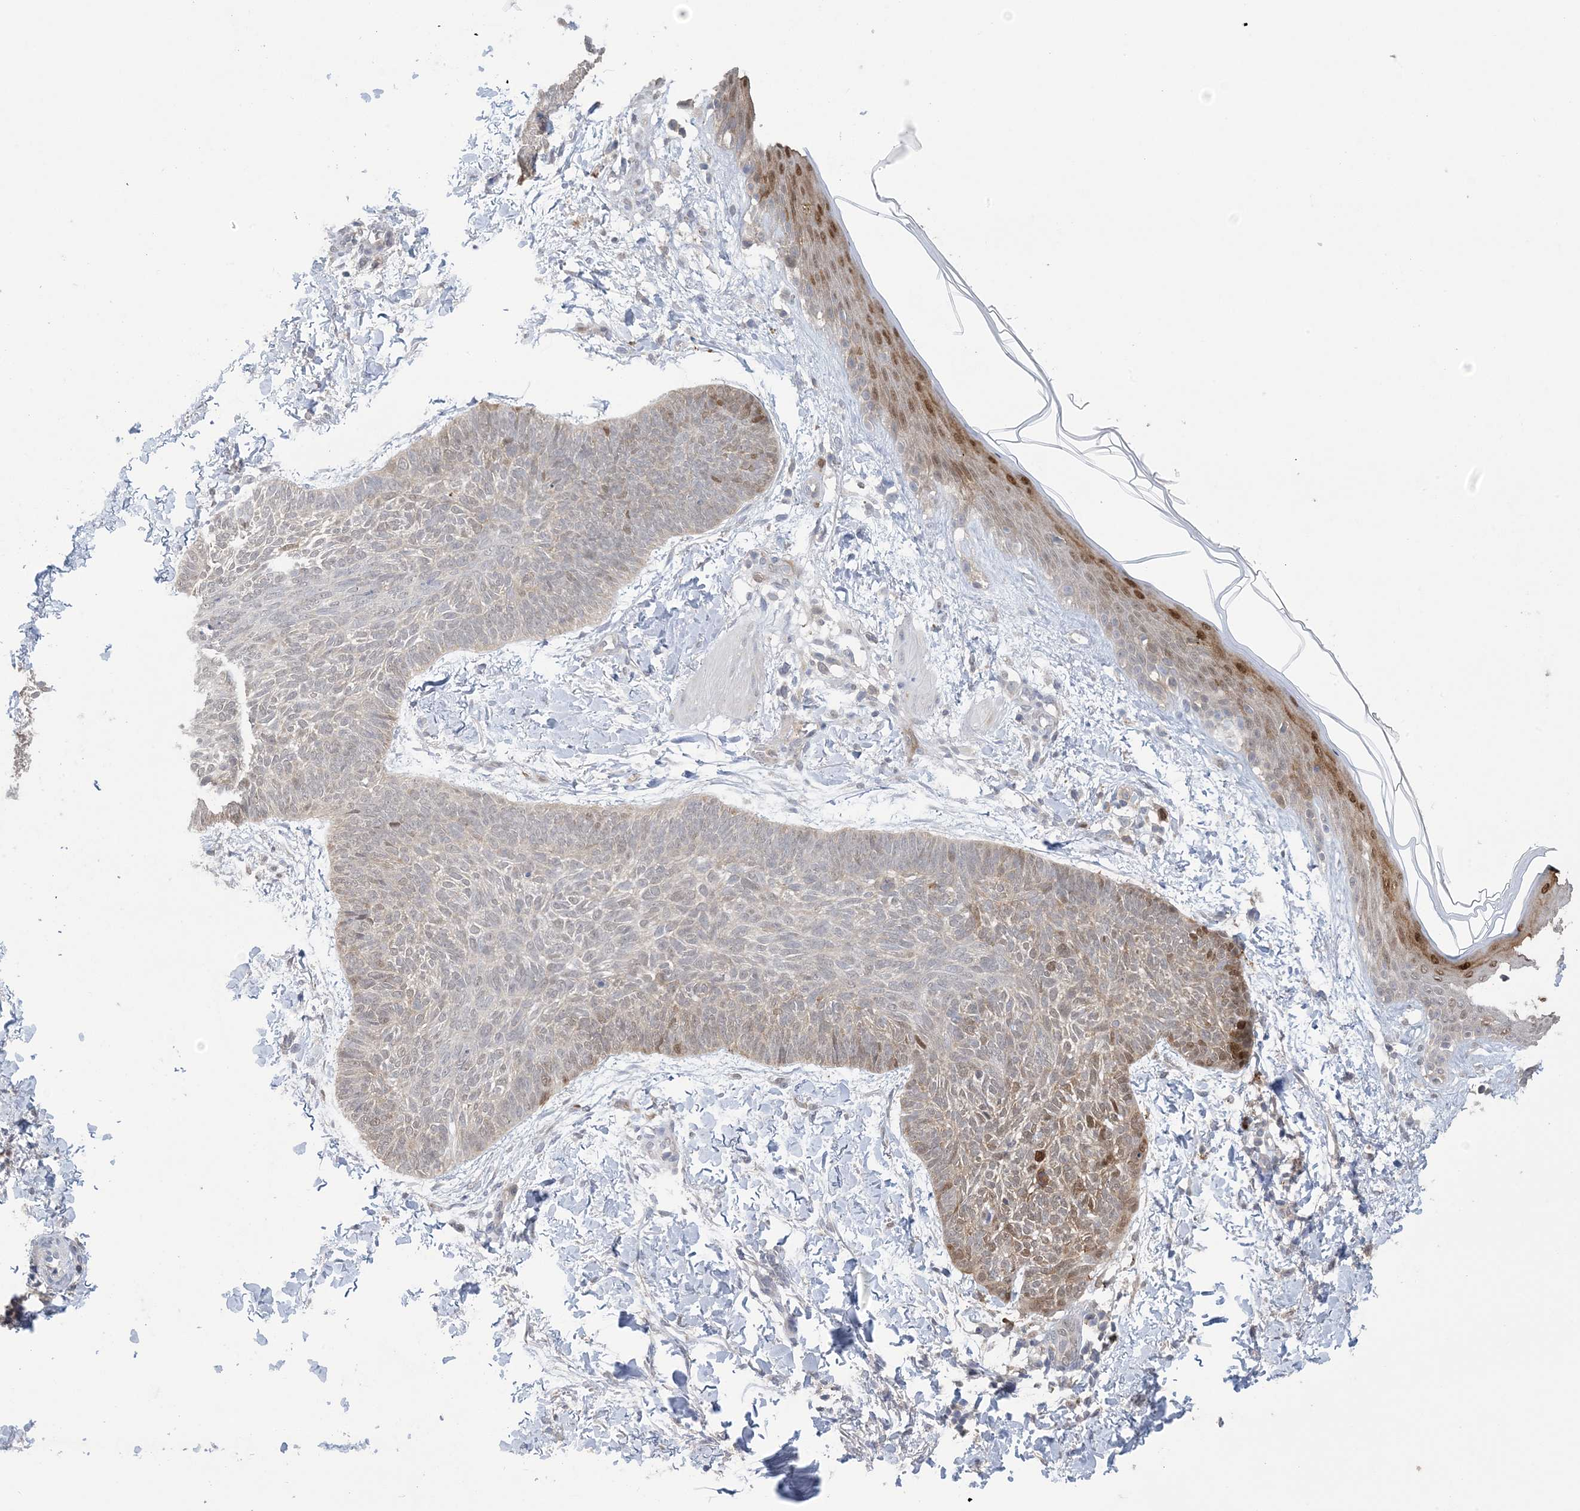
{"staining": {"intensity": "moderate", "quantity": "<25%", "location": "cytoplasmic/membranous,nuclear"}, "tissue": "skin cancer", "cell_type": "Tumor cells", "image_type": "cancer", "snomed": [{"axis": "morphology", "description": "Normal tissue, NOS"}, {"axis": "morphology", "description": "Basal cell carcinoma"}, {"axis": "topography", "description": "Skin"}], "caption": "Protein positivity by immunohistochemistry (IHC) displays moderate cytoplasmic/membranous and nuclear staining in about <25% of tumor cells in skin cancer.", "gene": "HMGCS1", "patient": {"sex": "male", "age": 50}}